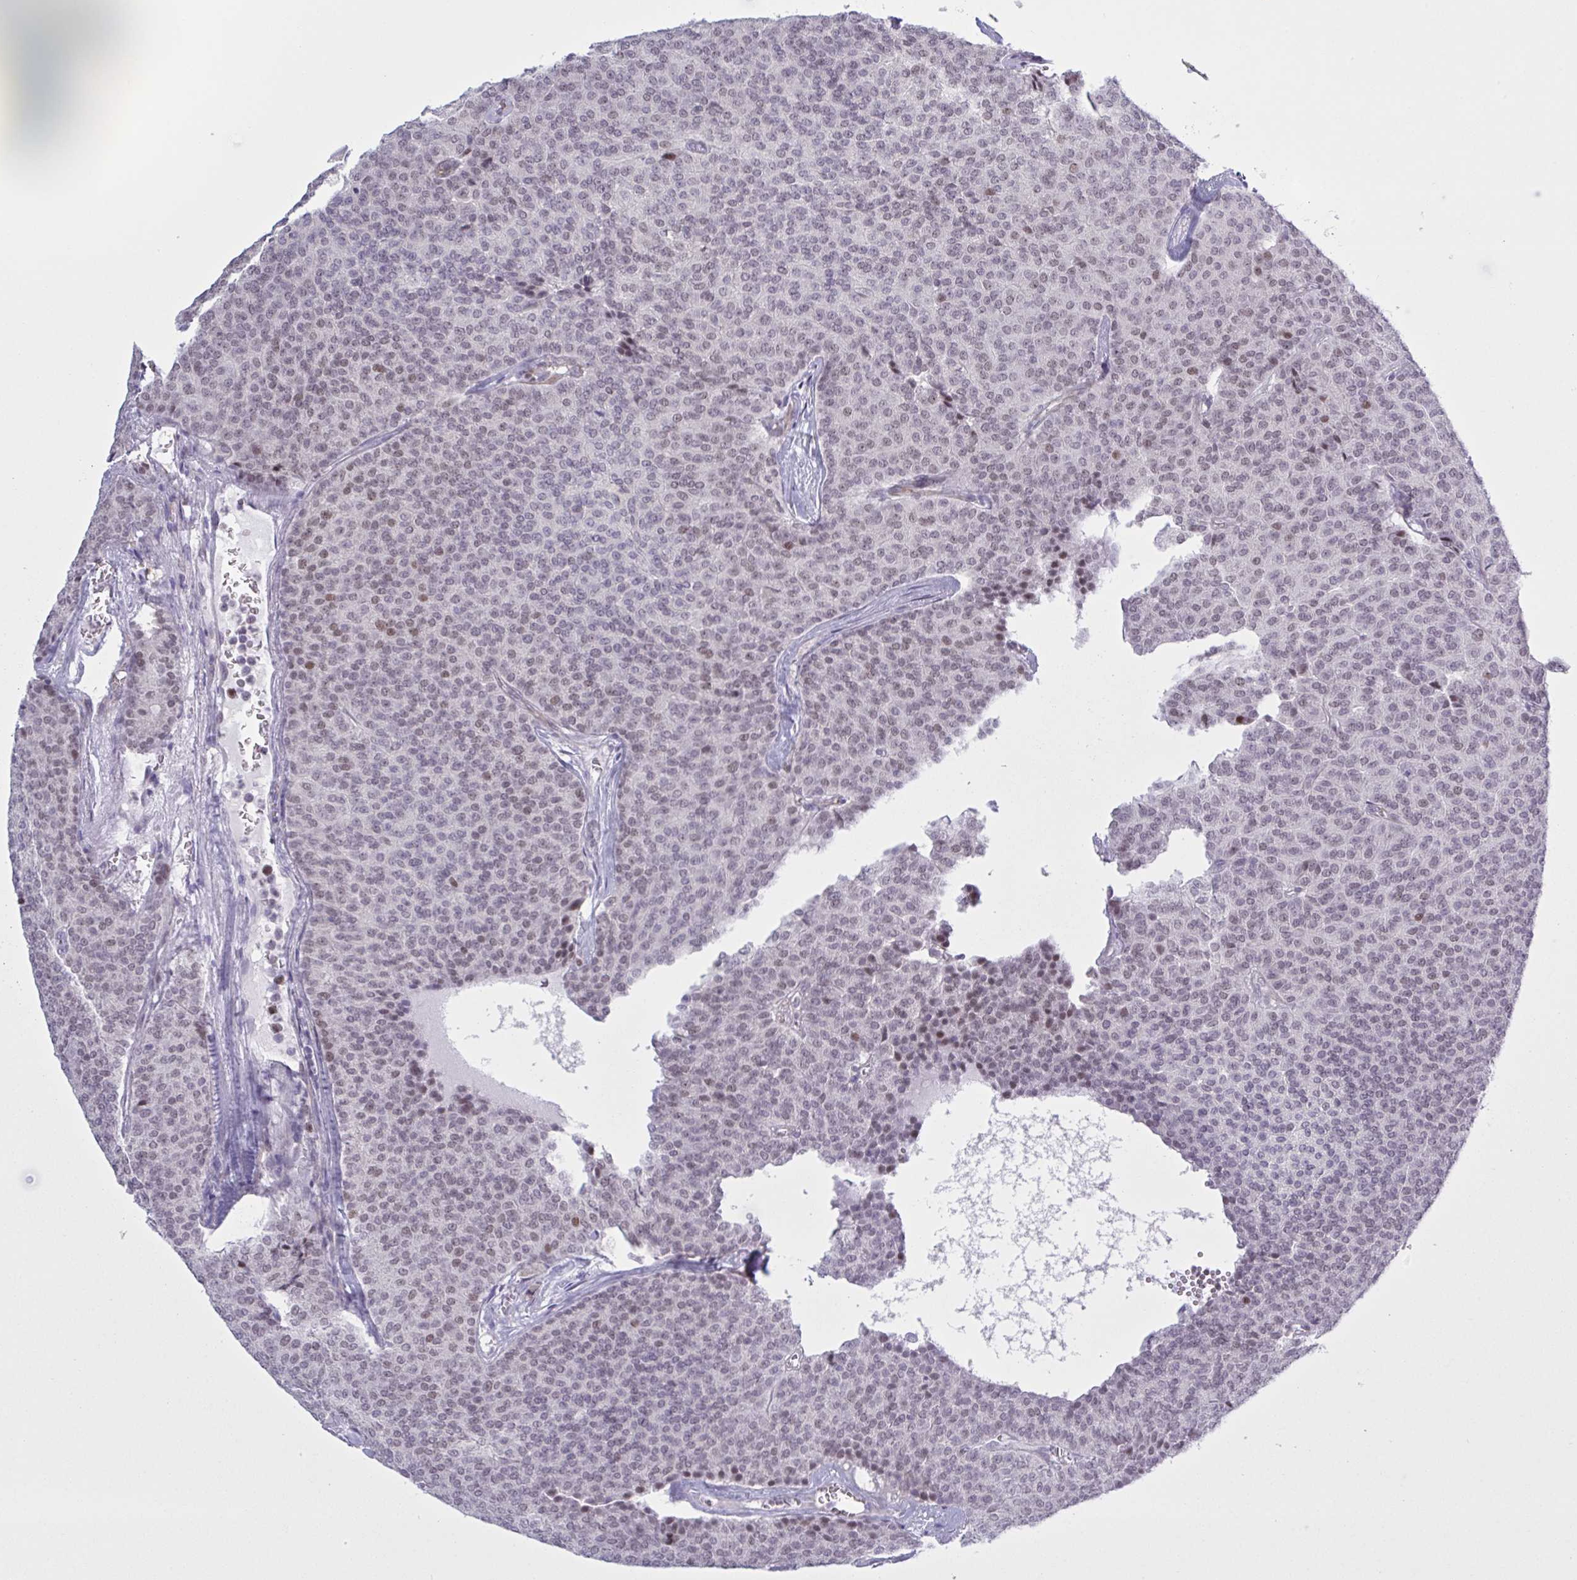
{"staining": {"intensity": "moderate", "quantity": "25%-75%", "location": "nuclear"}, "tissue": "carcinoid", "cell_type": "Tumor cells", "image_type": "cancer", "snomed": [{"axis": "morphology", "description": "Carcinoid, malignant, NOS"}, {"axis": "topography", "description": "Lung"}], "caption": "Carcinoid was stained to show a protein in brown. There is medium levels of moderate nuclear expression in approximately 25%-75% of tumor cells.", "gene": "PRMT6", "patient": {"sex": "male", "age": 61}}